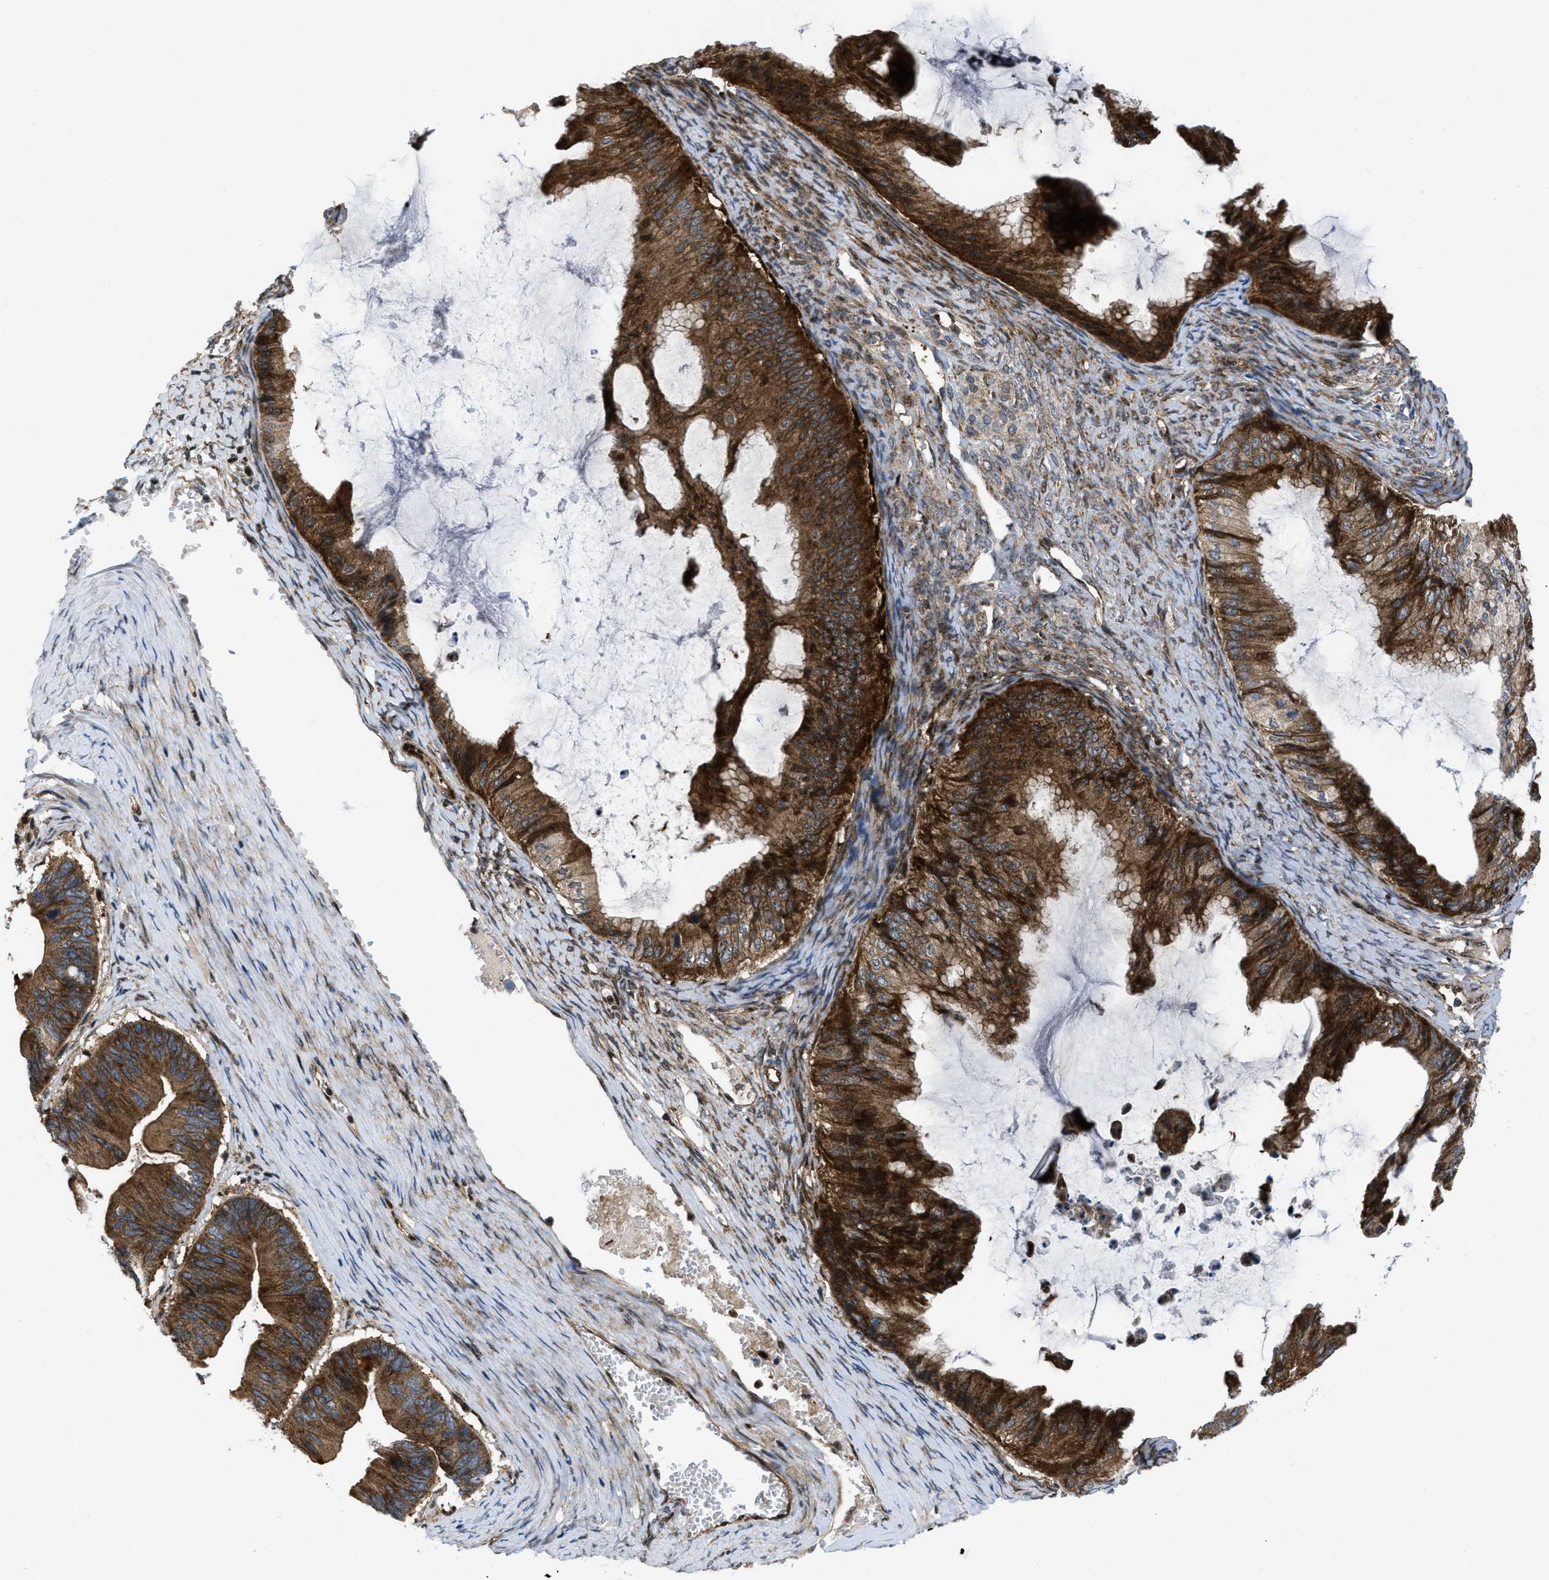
{"staining": {"intensity": "strong", "quantity": ">75%", "location": "cytoplasmic/membranous"}, "tissue": "ovarian cancer", "cell_type": "Tumor cells", "image_type": "cancer", "snomed": [{"axis": "morphology", "description": "Cystadenocarcinoma, mucinous, NOS"}, {"axis": "topography", "description": "Ovary"}], "caption": "Strong cytoplasmic/membranous protein positivity is appreciated in about >75% of tumor cells in mucinous cystadenocarcinoma (ovarian). Using DAB (3,3'-diaminobenzidine) (brown) and hematoxylin (blue) stains, captured at high magnification using brightfield microscopy.", "gene": "PPP2CB", "patient": {"sex": "female", "age": 61}}